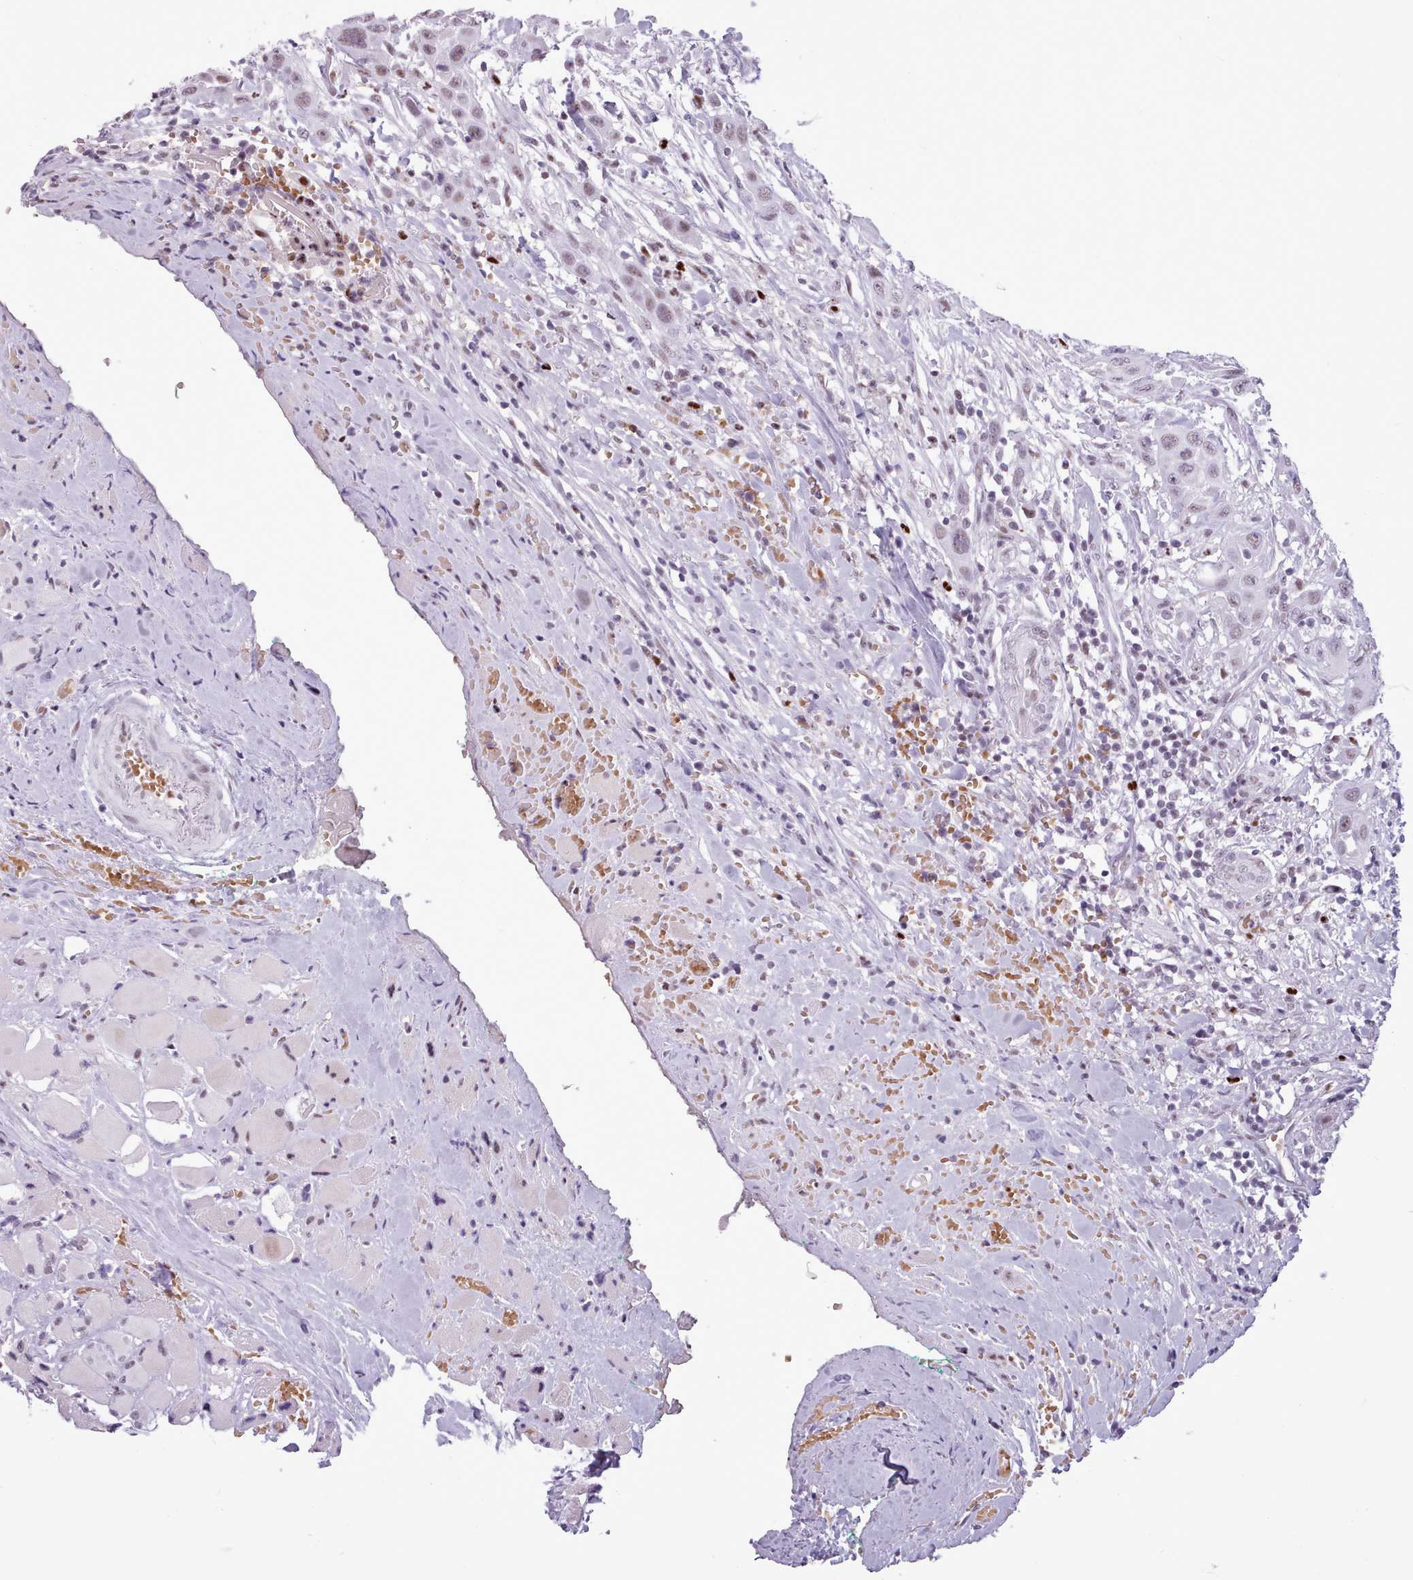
{"staining": {"intensity": "weak", "quantity": ">75%", "location": "nuclear"}, "tissue": "head and neck cancer", "cell_type": "Tumor cells", "image_type": "cancer", "snomed": [{"axis": "morphology", "description": "Squamous cell carcinoma, NOS"}, {"axis": "topography", "description": "Head-Neck"}], "caption": "An image showing weak nuclear positivity in approximately >75% of tumor cells in head and neck cancer (squamous cell carcinoma), as visualized by brown immunohistochemical staining.", "gene": "SRSF4", "patient": {"sex": "male", "age": 81}}